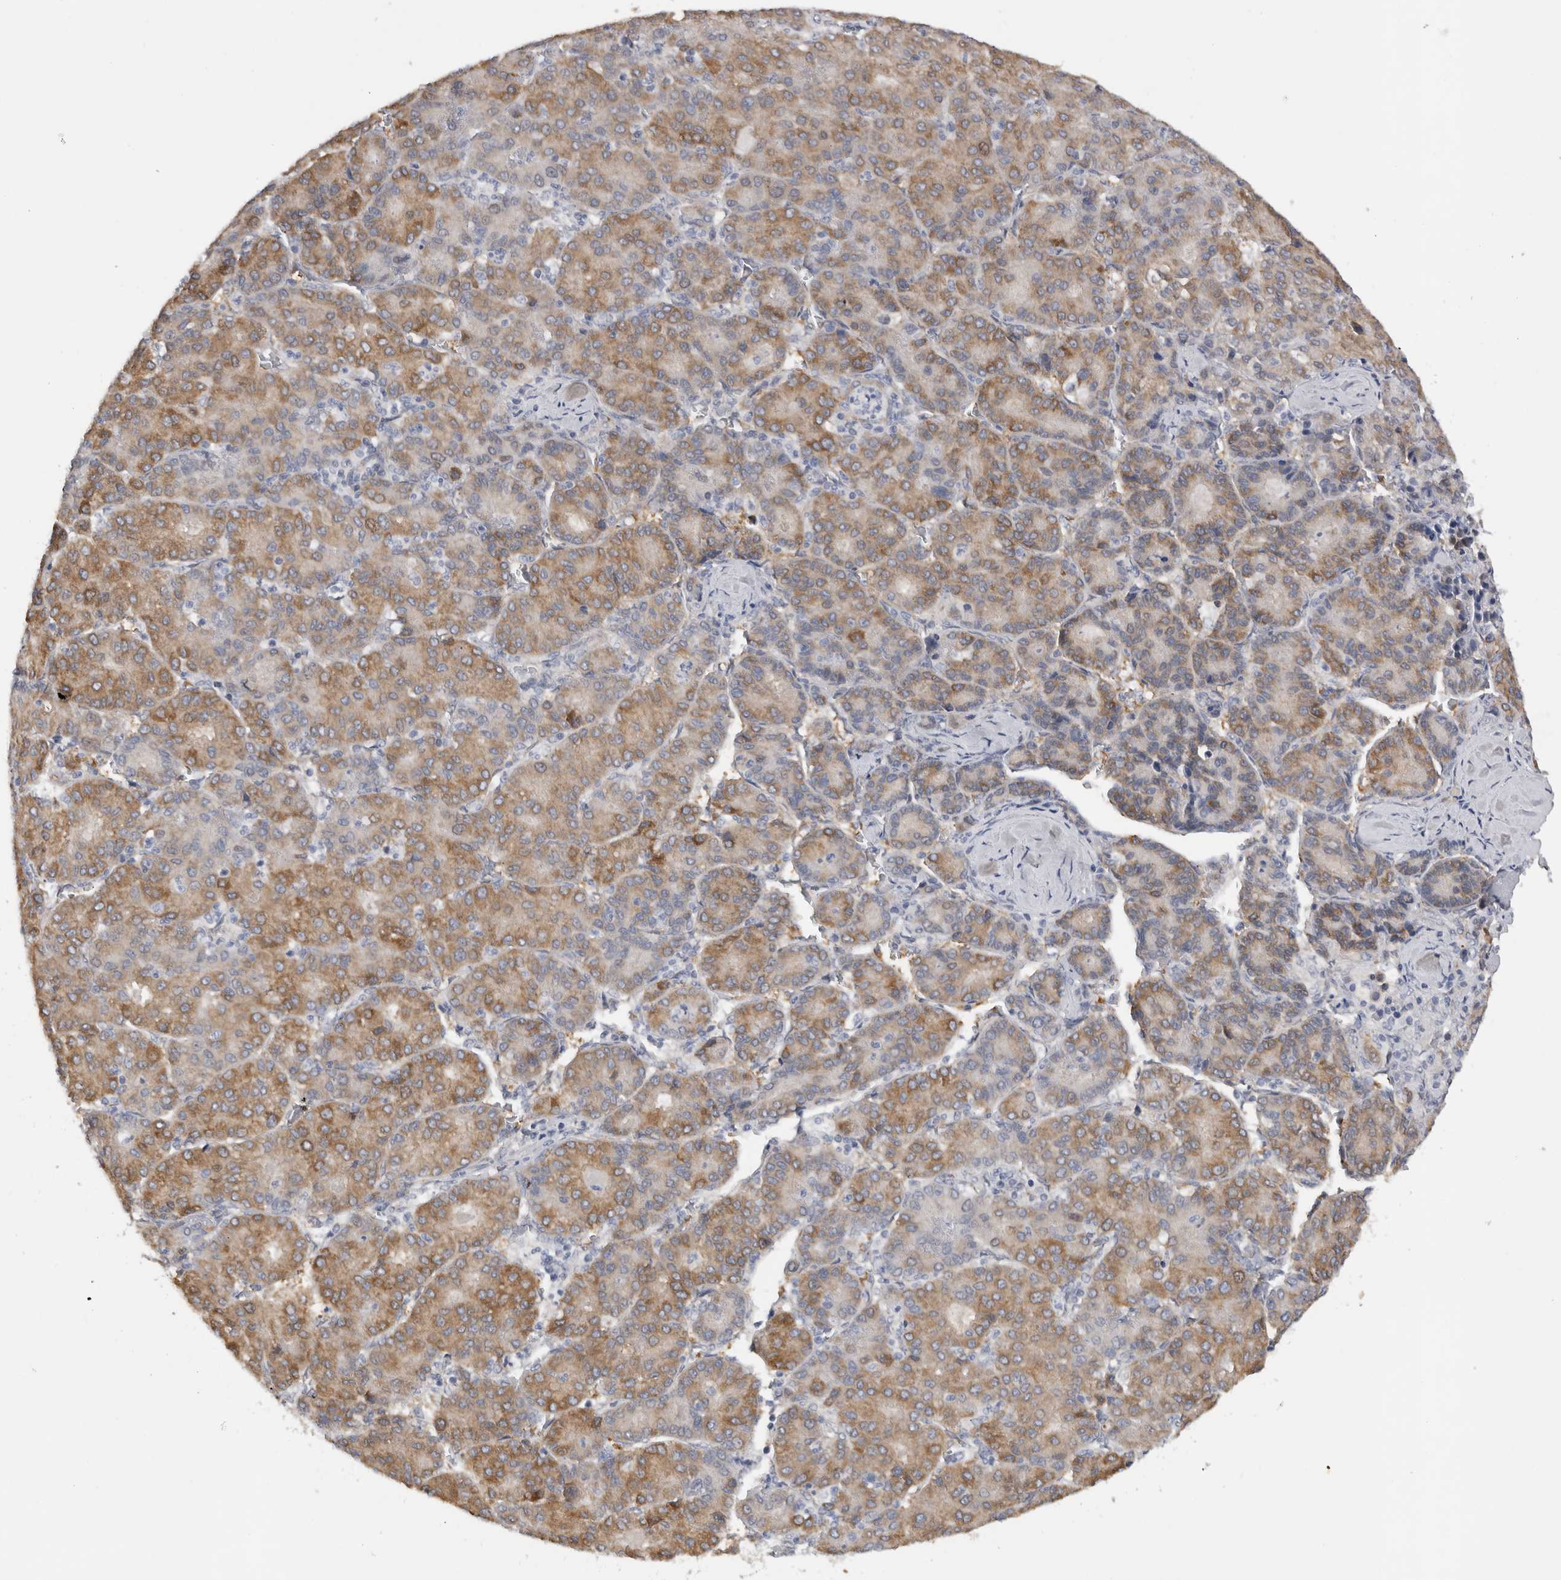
{"staining": {"intensity": "moderate", "quantity": ">75%", "location": "cytoplasmic/membranous"}, "tissue": "liver cancer", "cell_type": "Tumor cells", "image_type": "cancer", "snomed": [{"axis": "morphology", "description": "Carcinoma, Hepatocellular, NOS"}, {"axis": "topography", "description": "Liver"}], "caption": "An image of liver hepatocellular carcinoma stained for a protein shows moderate cytoplasmic/membranous brown staining in tumor cells. (Stains: DAB in brown, nuclei in blue, Microscopy: brightfield microscopy at high magnification).", "gene": "DYRK2", "patient": {"sex": "male", "age": 65}}